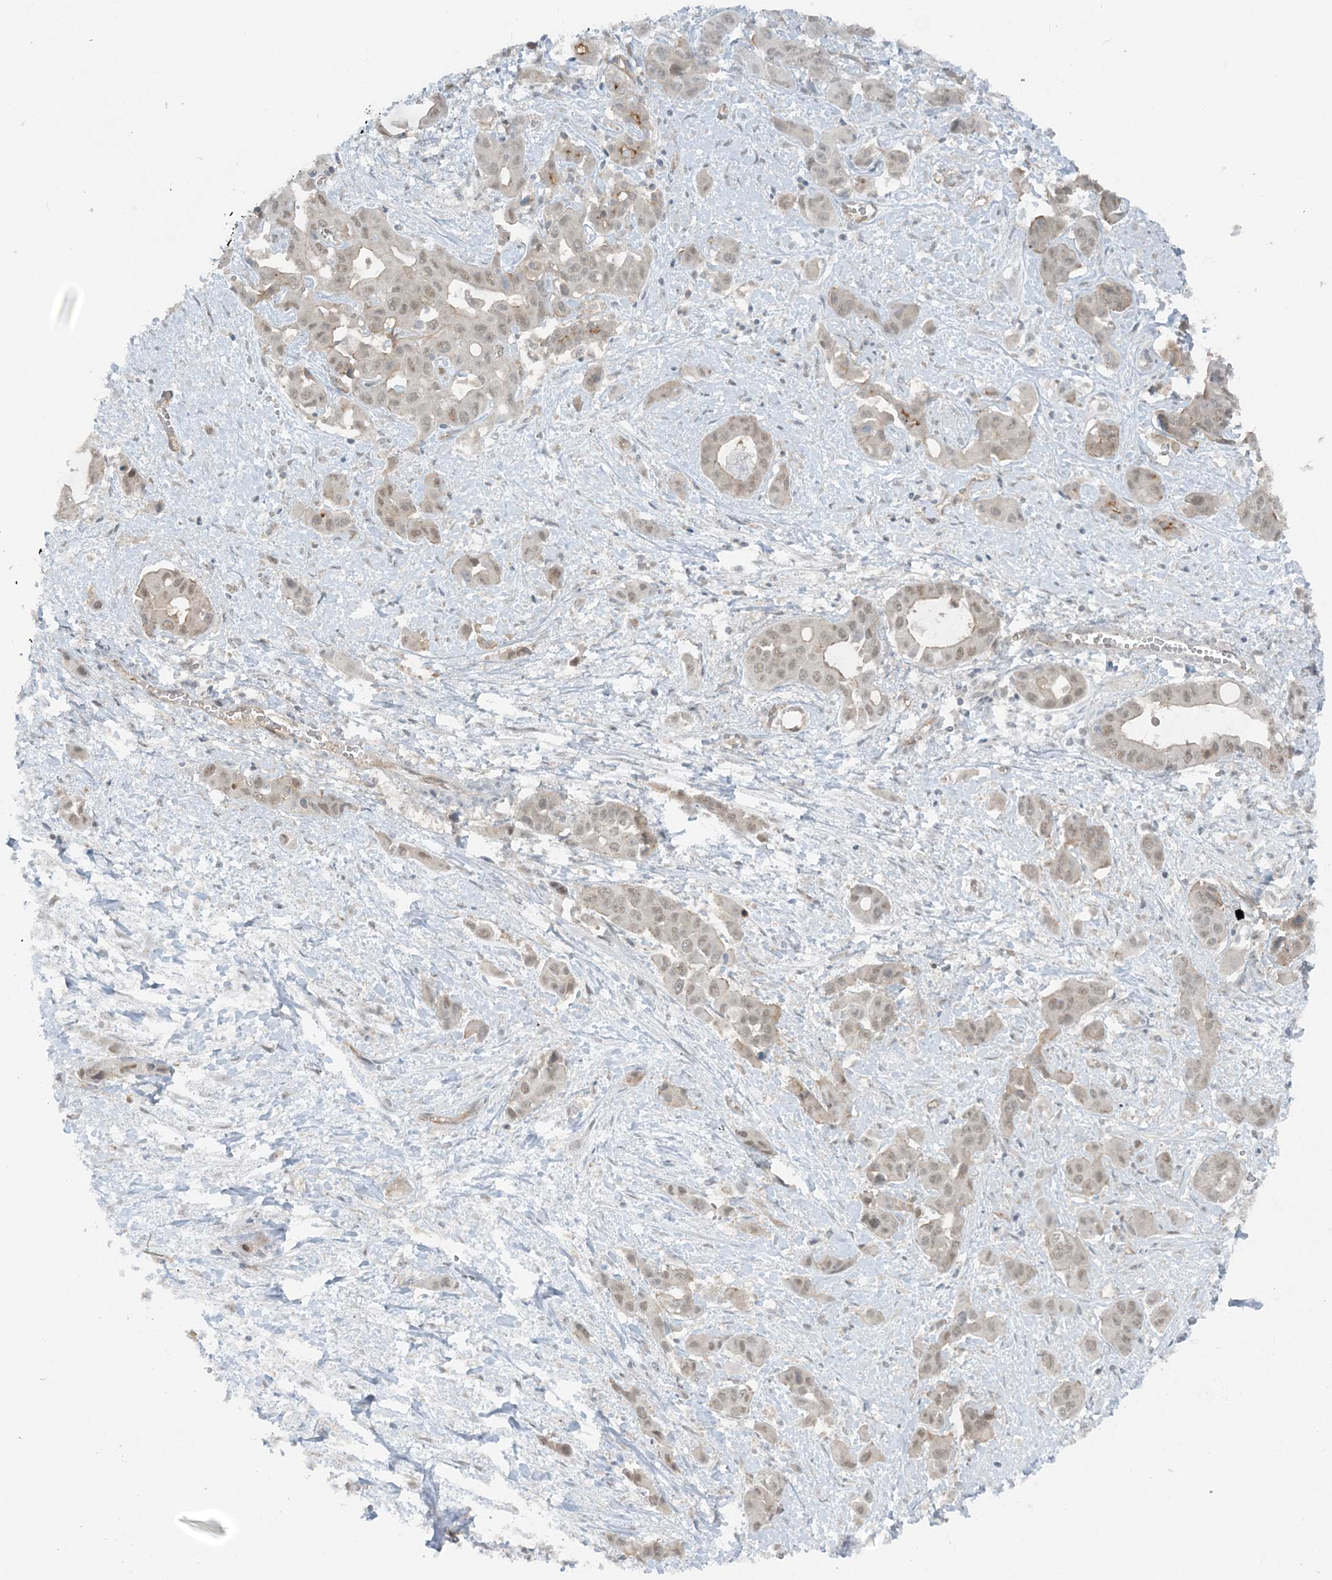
{"staining": {"intensity": "weak", "quantity": "25%-75%", "location": "cytoplasmic/membranous,nuclear"}, "tissue": "liver cancer", "cell_type": "Tumor cells", "image_type": "cancer", "snomed": [{"axis": "morphology", "description": "Cholangiocarcinoma"}, {"axis": "topography", "description": "Liver"}], "caption": "Liver cancer stained with a brown dye reveals weak cytoplasmic/membranous and nuclear positive staining in approximately 25%-75% of tumor cells.", "gene": "ATP11A", "patient": {"sex": "female", "age": 52}}